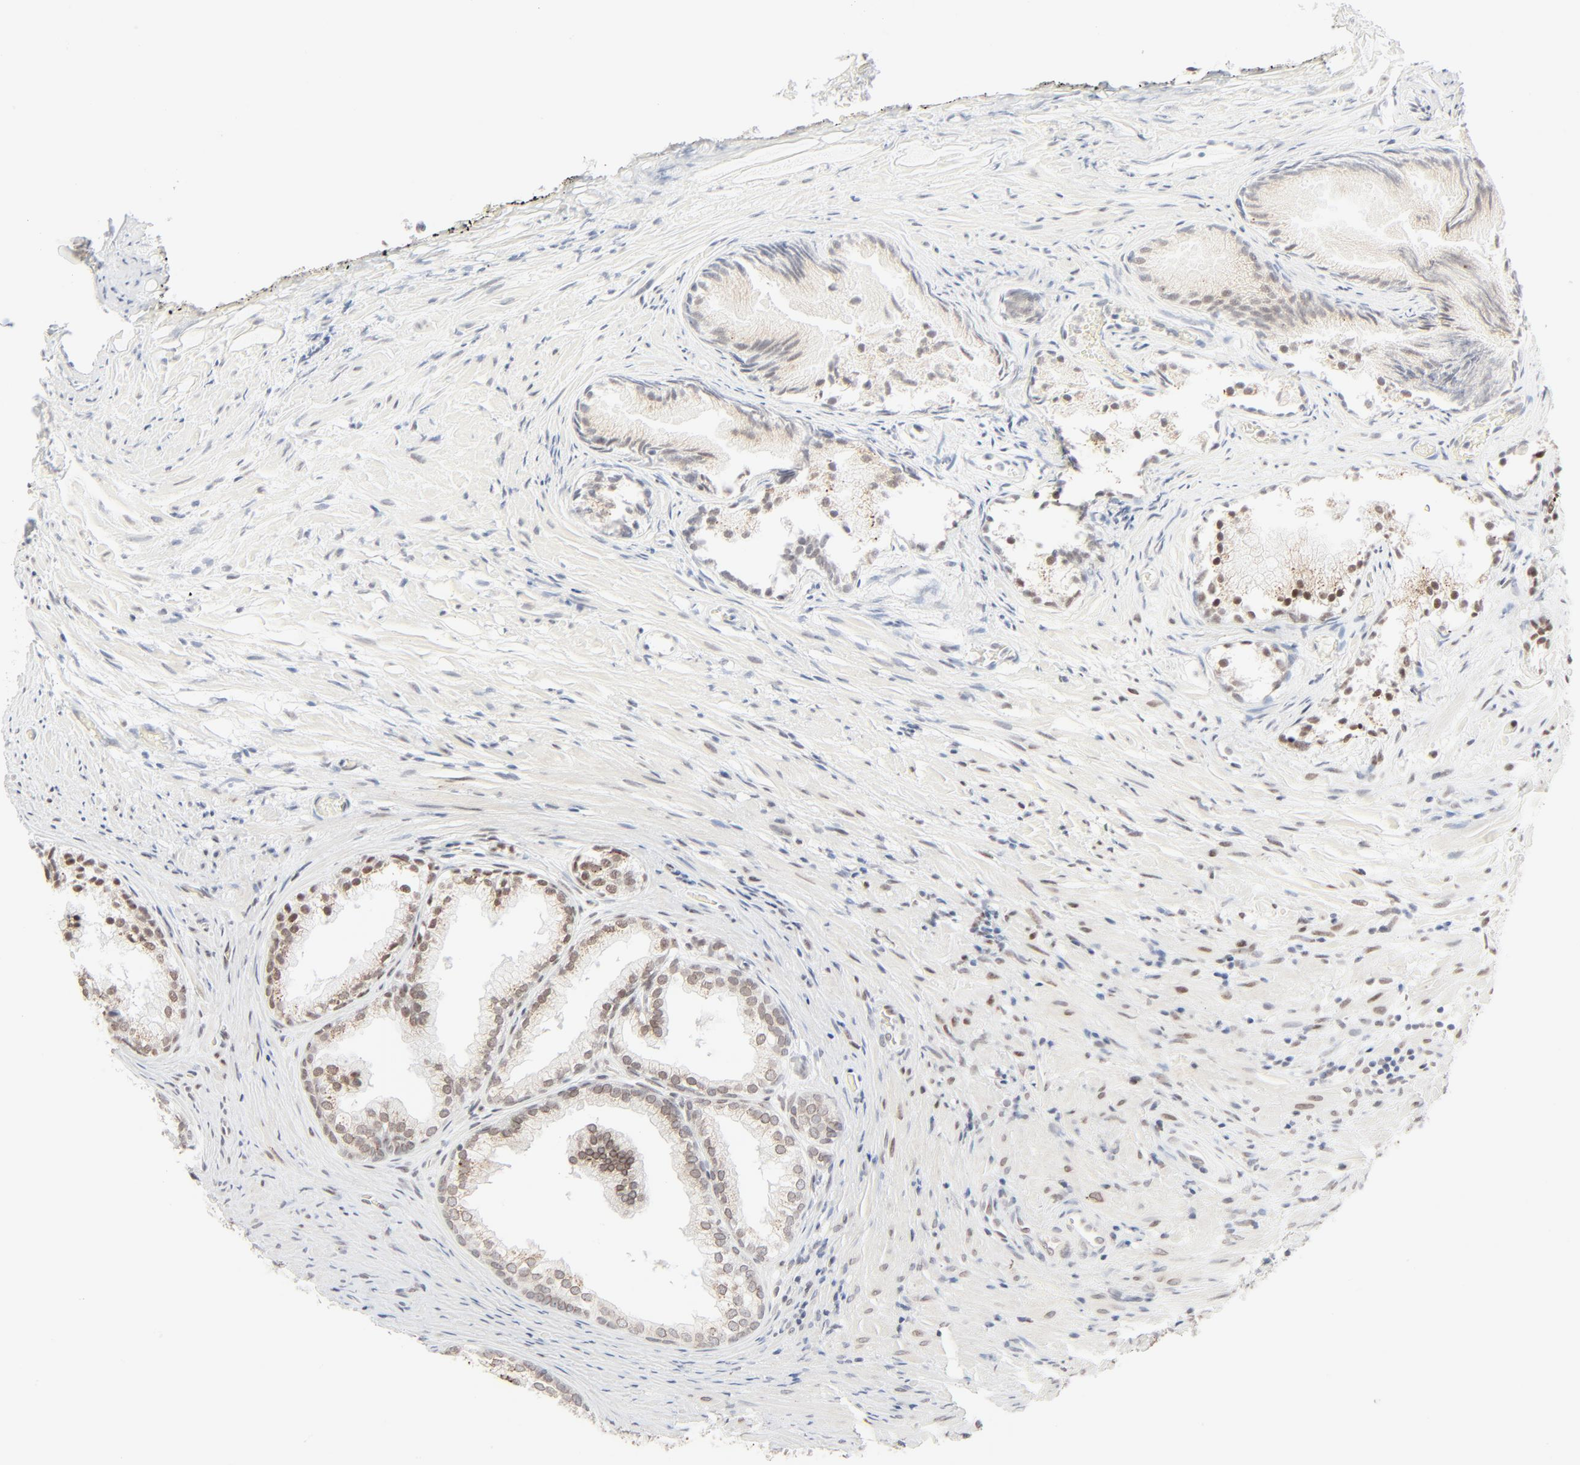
{"staining": {"intensity": "weak", "quantity": "25%-75%", "location": "cytoplasmic/membranous,nuclear"}, "tissue": "prostate", "cell_type": "Glandular cells", "image_type": "normal", "snomed": [{"axis": "morphology", "description": "Normal tissue, NOS"}, {"axis": "topography", "description": "Prostate"}], "caption": "Immunohistochemical staining of unremarkable prostate reveals 25%-75% levels of weak cytoplasmic/membranous,nuclear protein staining in about 25%-75% of glandular cells. (brown staining indicates protein expression, while blue staining denotes nuclei).", "gene": "MAD1L1", "patient": {"sex": "male", "age": 76}}